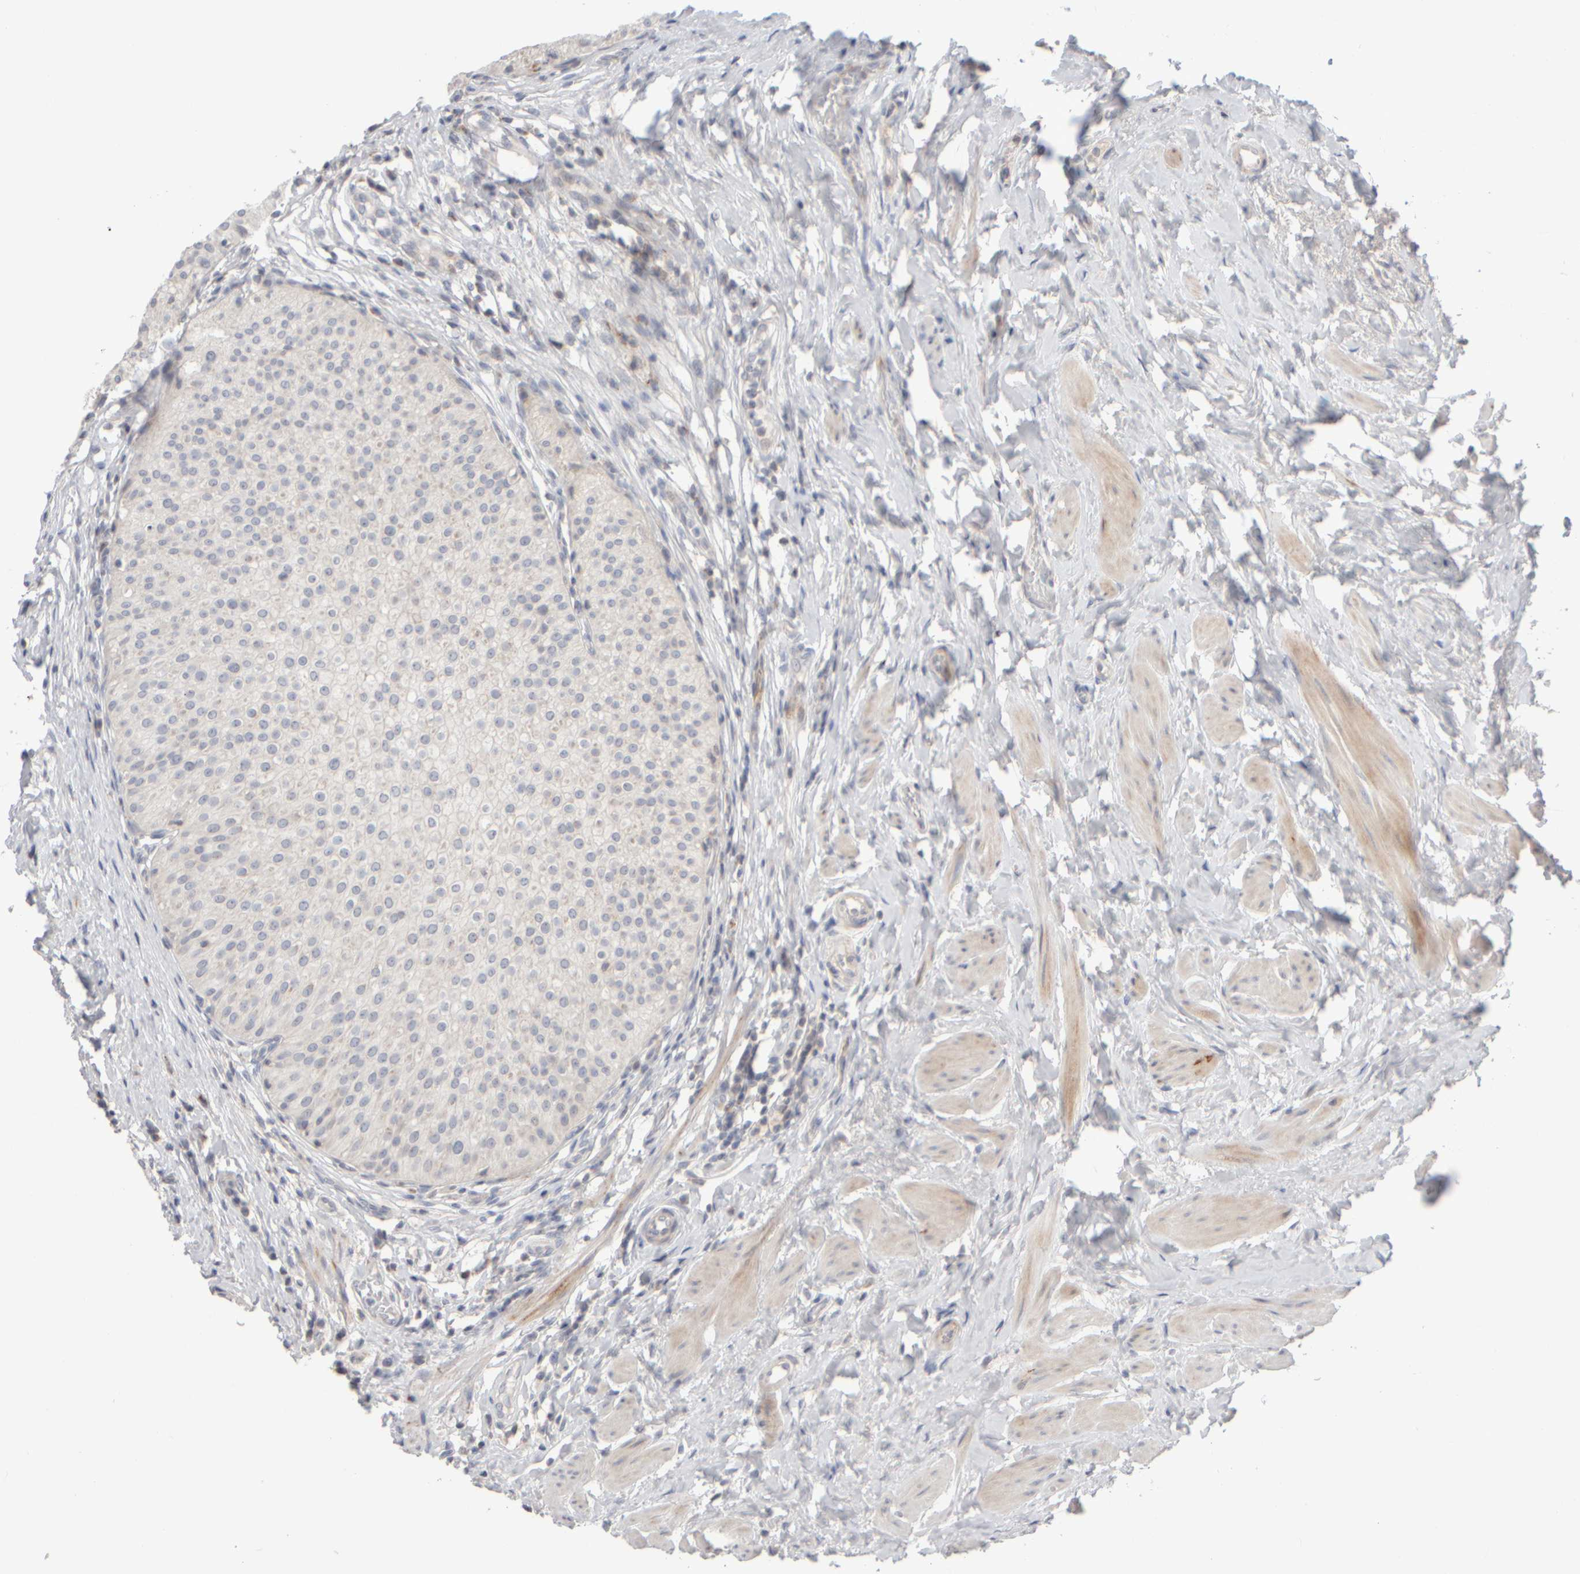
{"staining": {"intensity": "negative", "quantity": "none", "location": "none"}, "tissue": "urothelial cancer", "cell_type": "Tumor cells", "image_type": "cancer", "snomed": [{"axis": "morphology", "description": "Normal tissue, NOS"}, {"axis": "morphology", "description": "Urothelial carcinoma, Low grade"}, {"axis": "topography", "description": "Smooth muscle"}, {"axis": "topography", "description": "Urinary bladder"}], "caption": "Urothelial cancer was stained to show a protein in brown. There is no significant positivity in tumor cells.", "gene": "CHADL", "patient": {"sex": "male", "age": 60}}